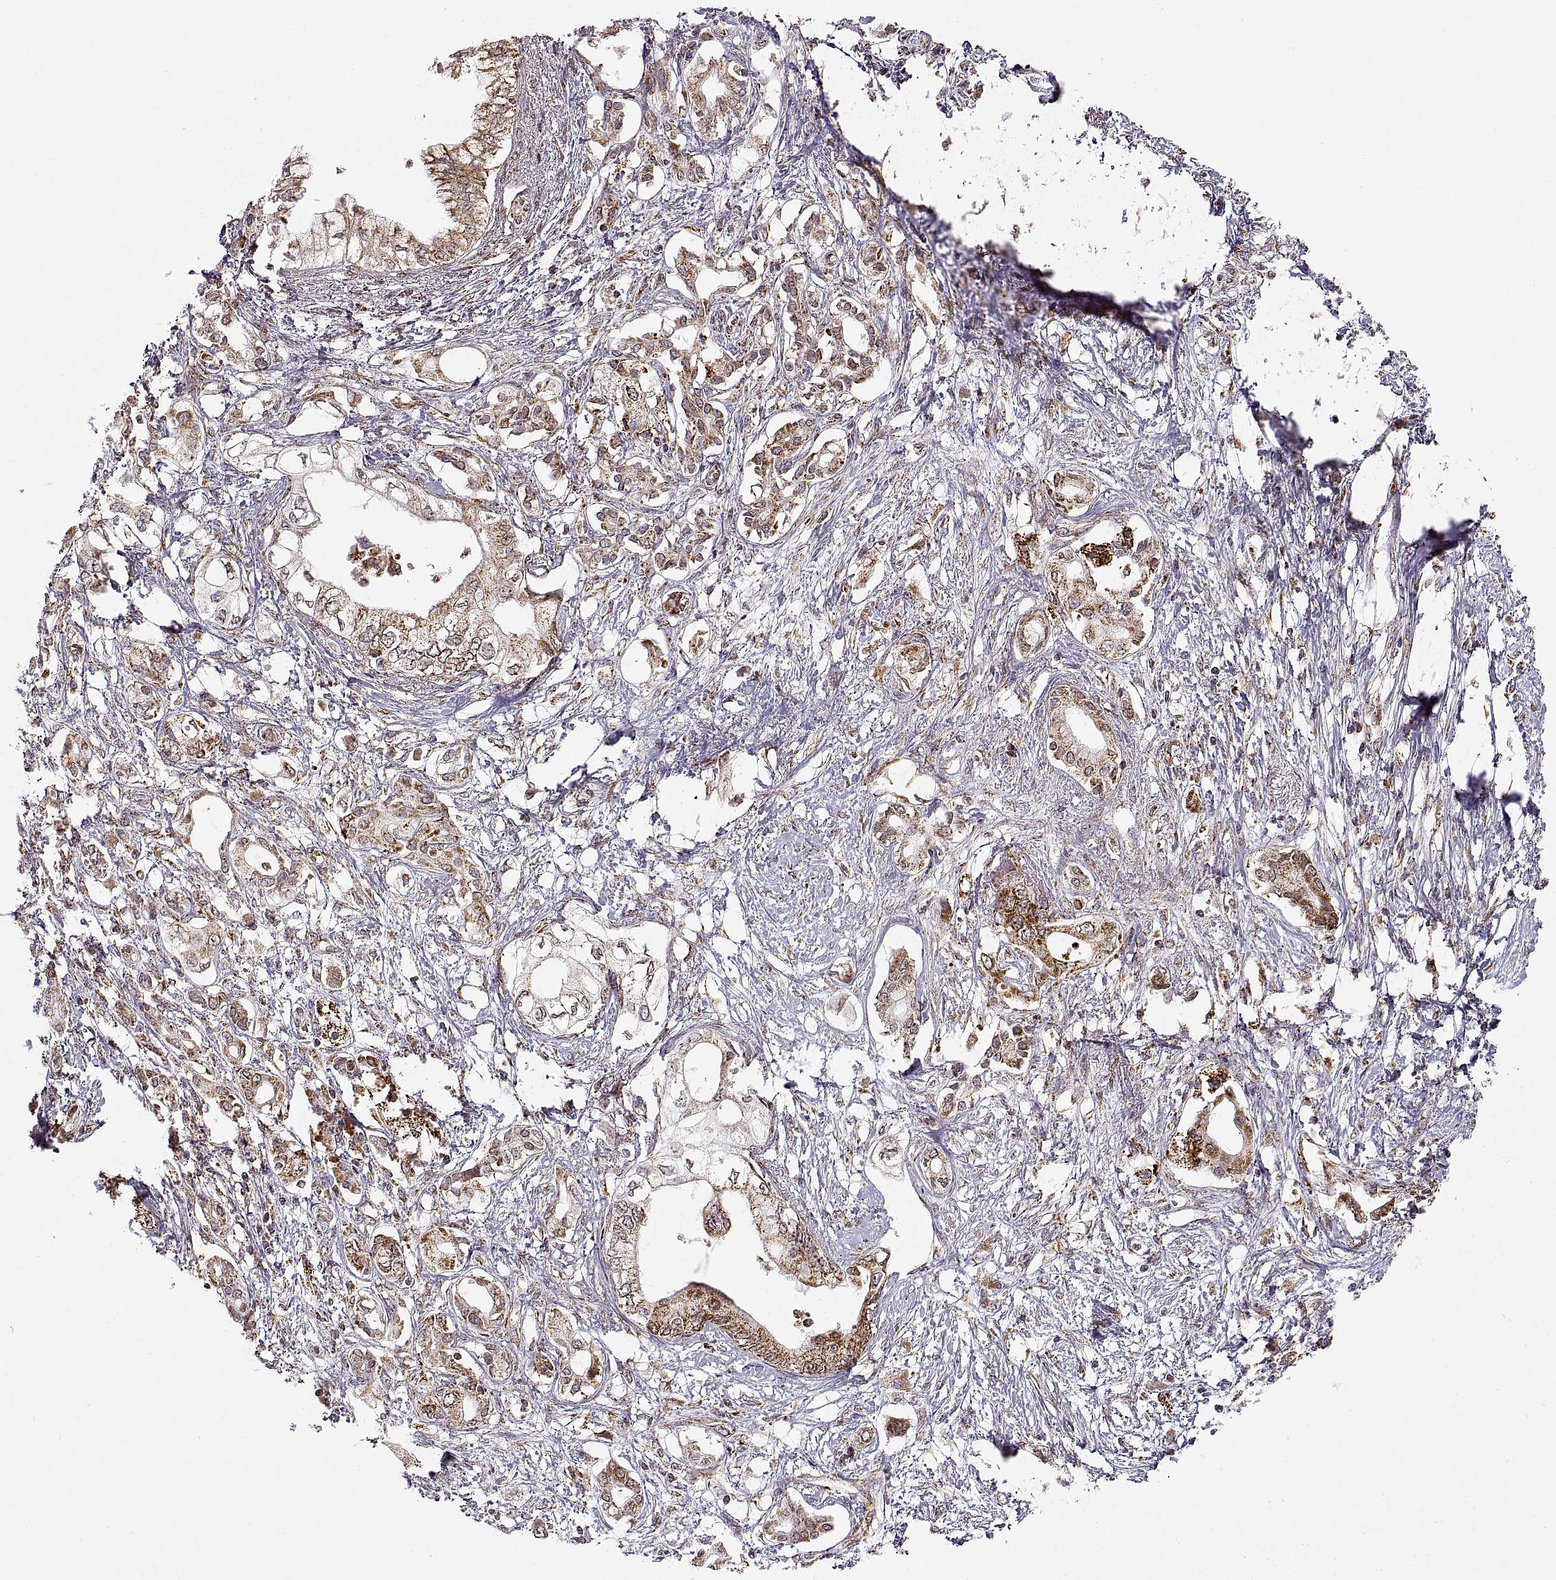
{"staining": {"intensity": "moderate", "quantity": "25%-75%", "location": "cytoplasmic/membranous"}, "tissue": "pancreatic cancer", "cell_type": "Tumor cells", "image_type": "cancer", "snomed": [{"axis": "morphology", "description": "Adenocarcinoma, NOS"}, {"axis": "topography", "description": "Pancreas"}], "caption": "Tumor cells display medium levels of moderate cytoplasmic/membranous expression in approximately 25%-75% of cells in pancreatic adenocarcinoma.", "gene": "MANBAL", "patient": {"sex": "female", "age": 63}}